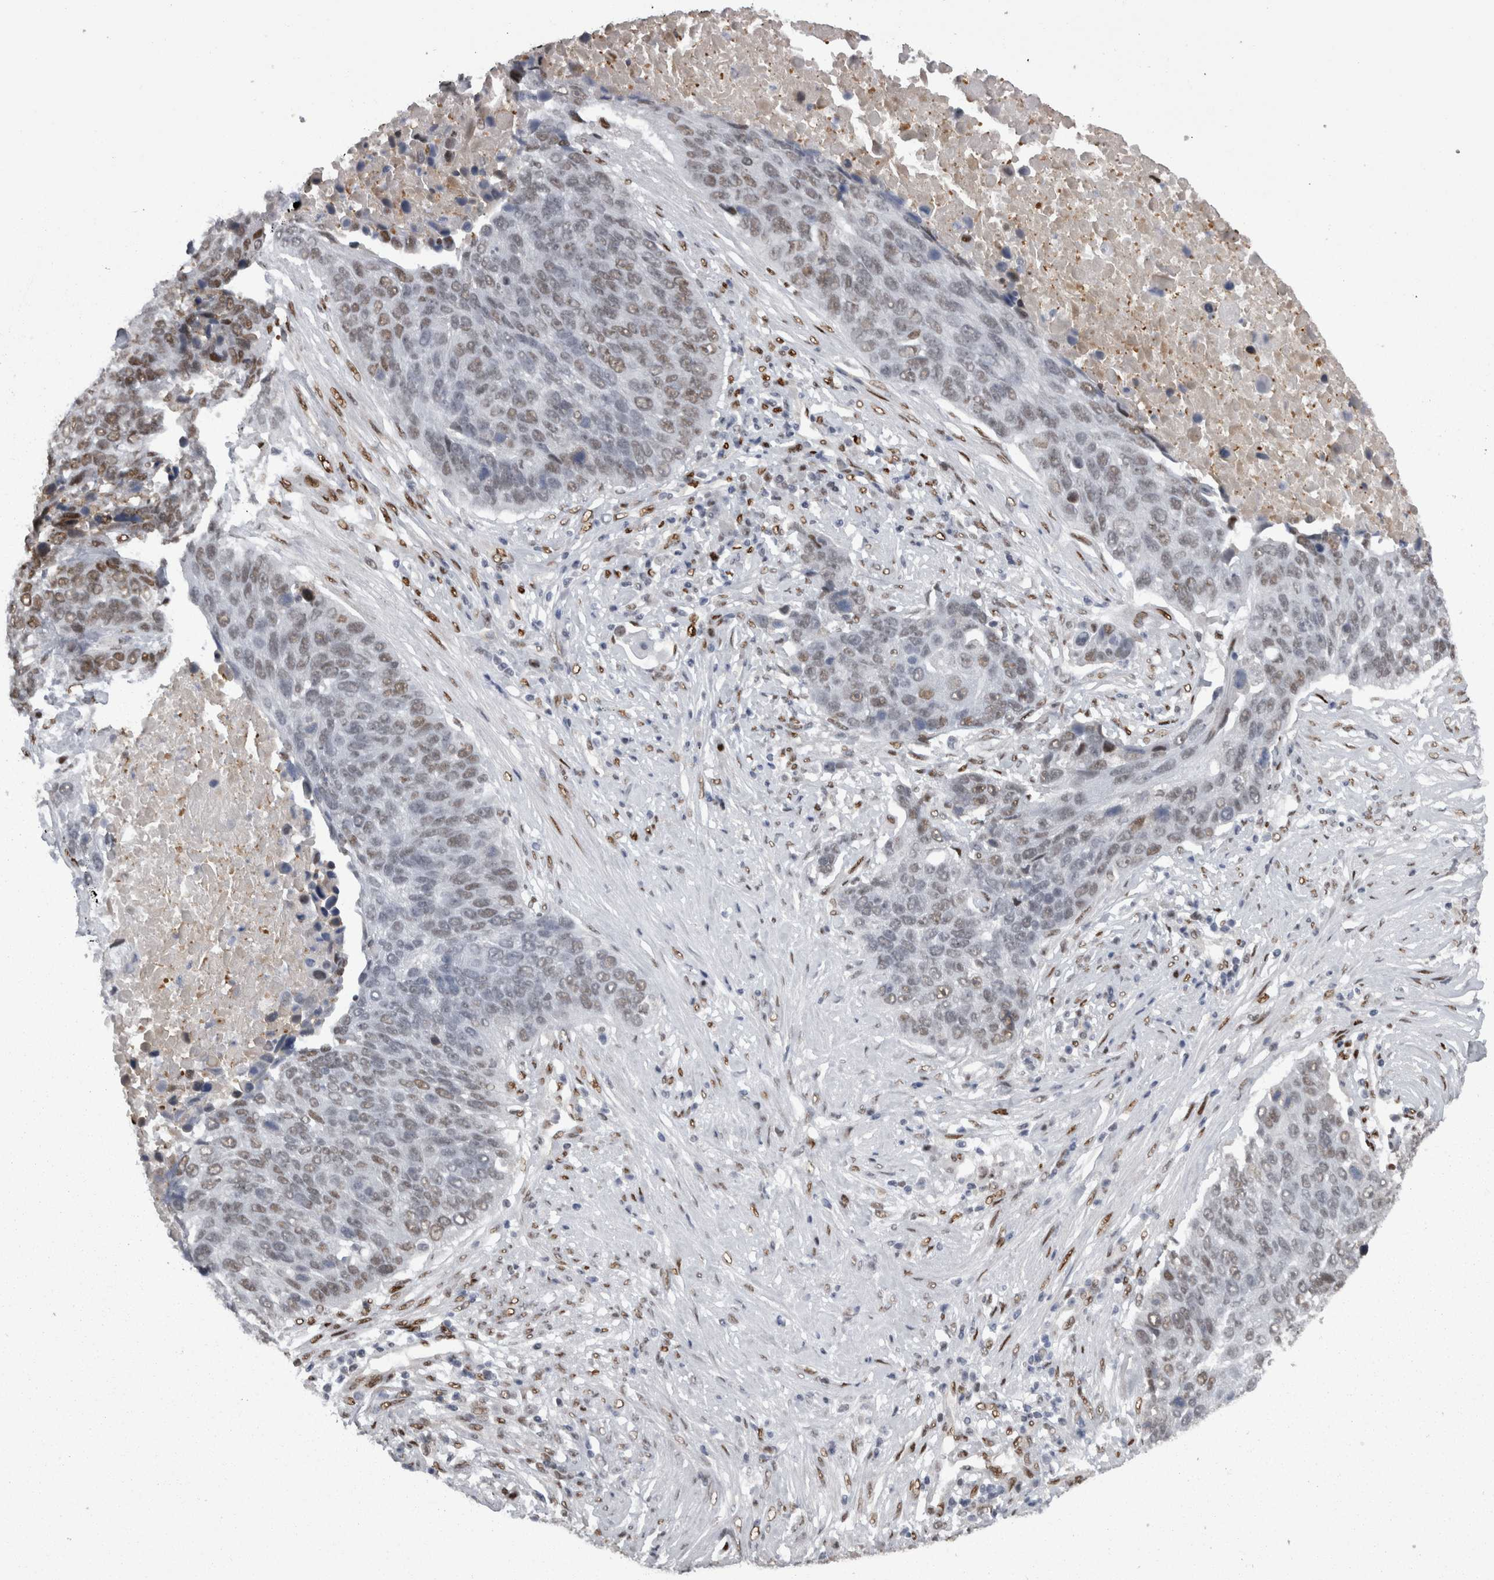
{"staining": {"intensity": "weak", "quantity": "25%-75%", "location": "nuclear"}, "tissue": "lung cancer", "cell_type": "Tumor cells", "image_type": "cancer", "snomed": [{"axis": "morphology", "description": "Squamous cell carcinoma, NOS"}, {"axis": "topography", "description": "Lung"}], "caption": "Lung squamous cell carcinoma stained for a protein displays weak nuclear positivity in tumor cells. (IHC, brightfield microscopy, high magnification).", "gene": "C1orf54", "patient": {"sex": "male", "age": 66}}